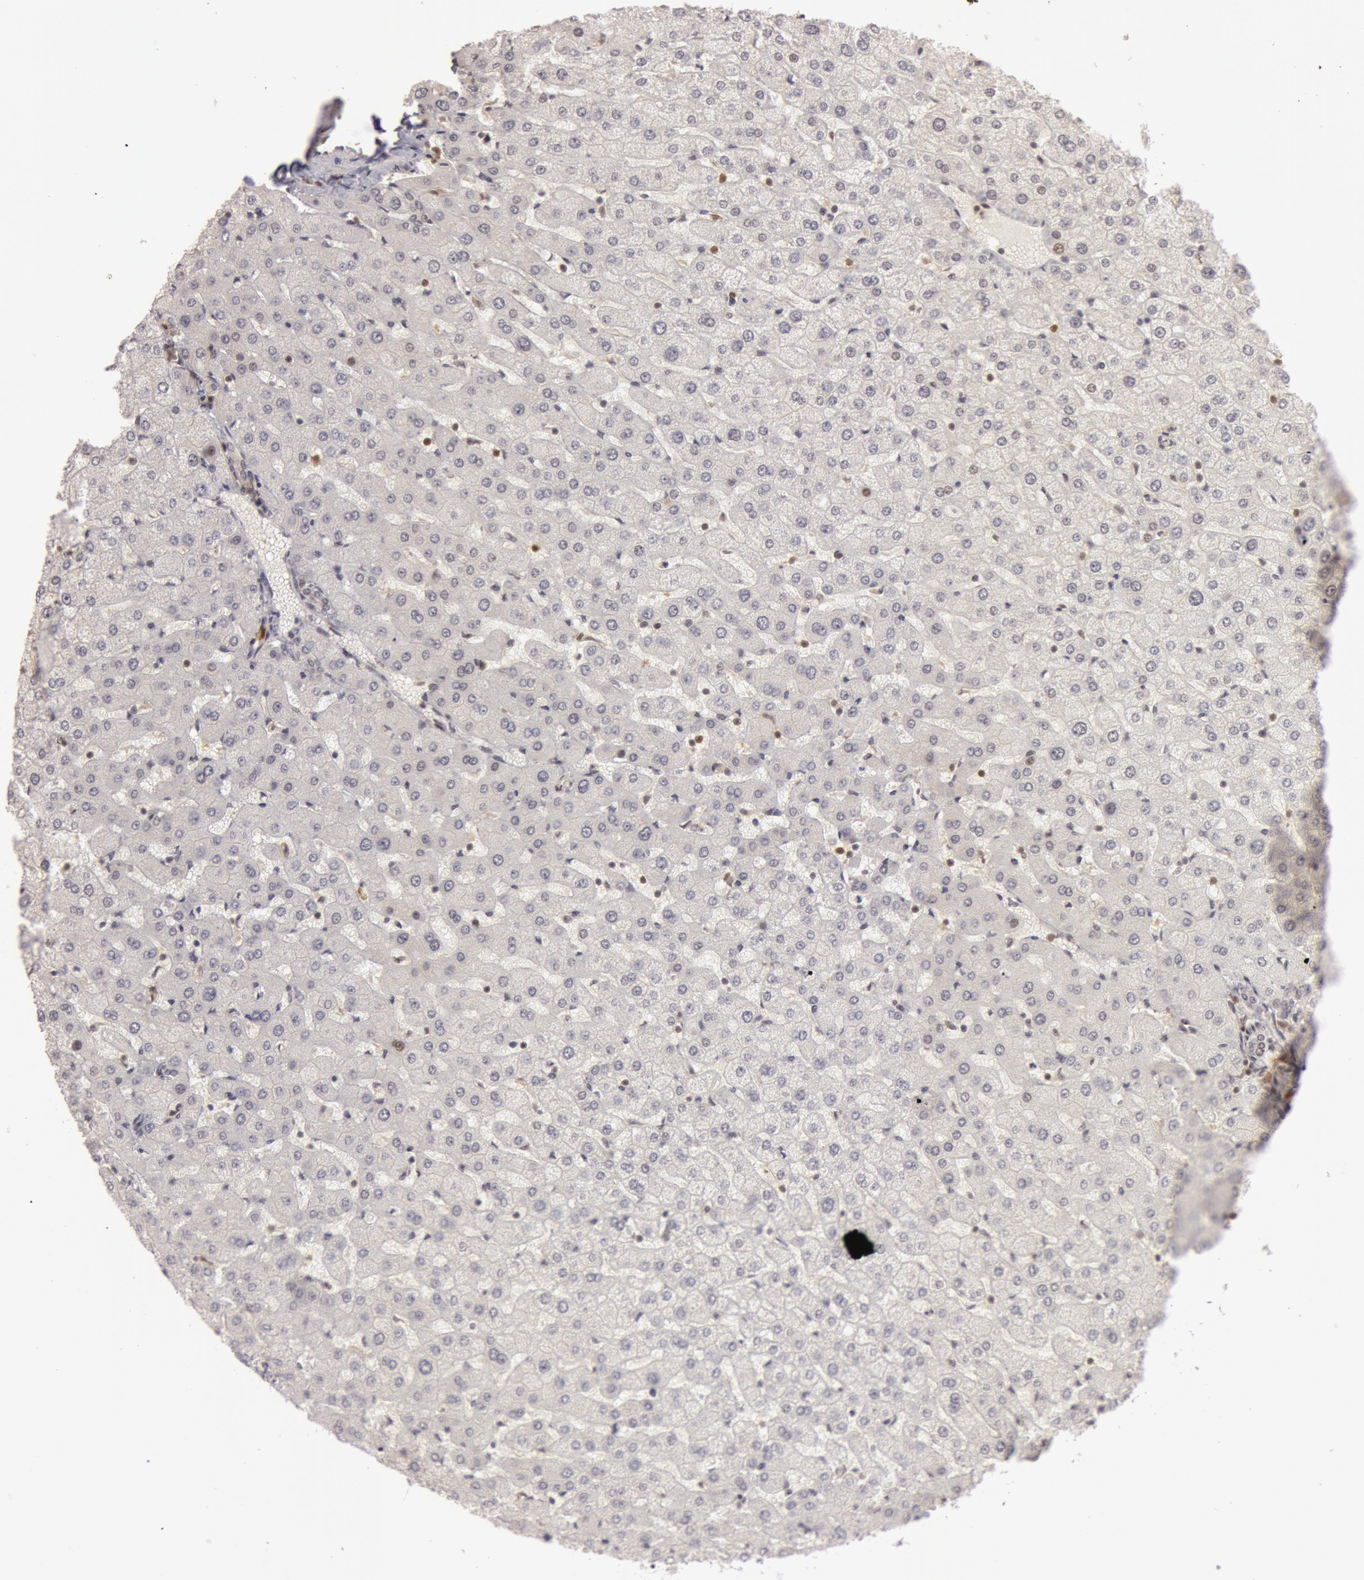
{"staining": {"intensity": "negative", "quantity": "none", "location": "none"}, "tissue": "liver", "cell_type": "Cholangiocytes", "image_type": "normal", "snomed": [{"axis": "morphology", "description": "Normal tissue, NOS"}, {"axis": "morphology", "description": "Fibrosis, NOS"}, {"axis": "topography", "description": "Liver"}], "caption": "High power microscopy histopathology image of an immunohistochemistry (IHC) histopathology image of normal liver, revealing no significant staining in cholangiocytes.", "gene": "OASL", "patient": {"sex": "female", "age": 29}}